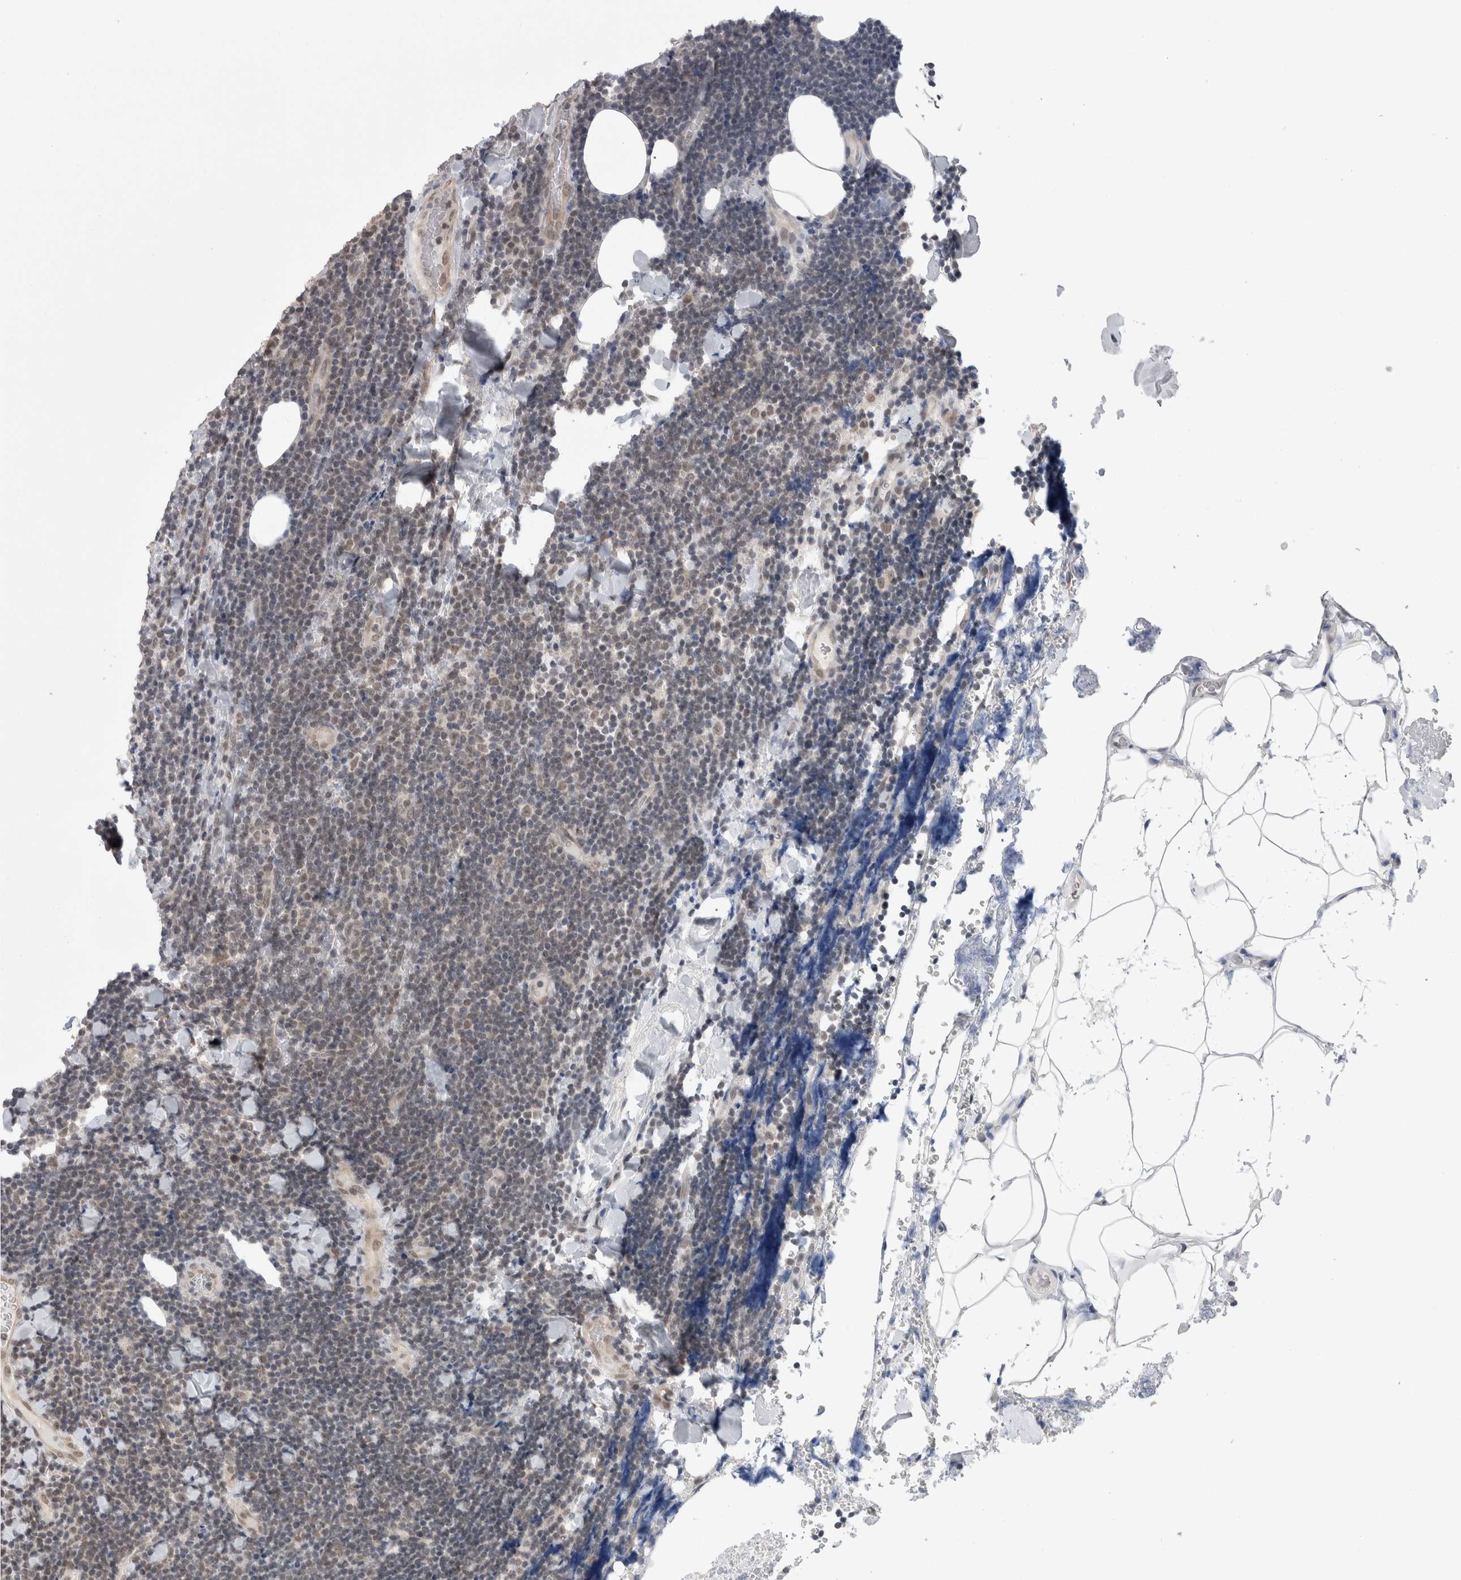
{"staining": {"intensity": "weak", "quantity": "25%-75%", "location": "nuclear"}, "tissue": "lymphoma", "cell_type": "Tumor cells", "image_type": "cancer", "snomed": [{"axis": "morphology", "description": "Malignant lymphoma, non-Hodgkin's type, Low grade"}, {"axis": "topography", "description": "Lymph node"}], "caption": "This micrograph displays immunohistochemistry (IHC) staining of human malignant lymphoma, non-Hodgkin's type (low-grade), with low weak nuclear expression in about 25%-75% of tumor cells.", "gene": "ZNF341", "patient": {"sex": "male", "age": 66}}